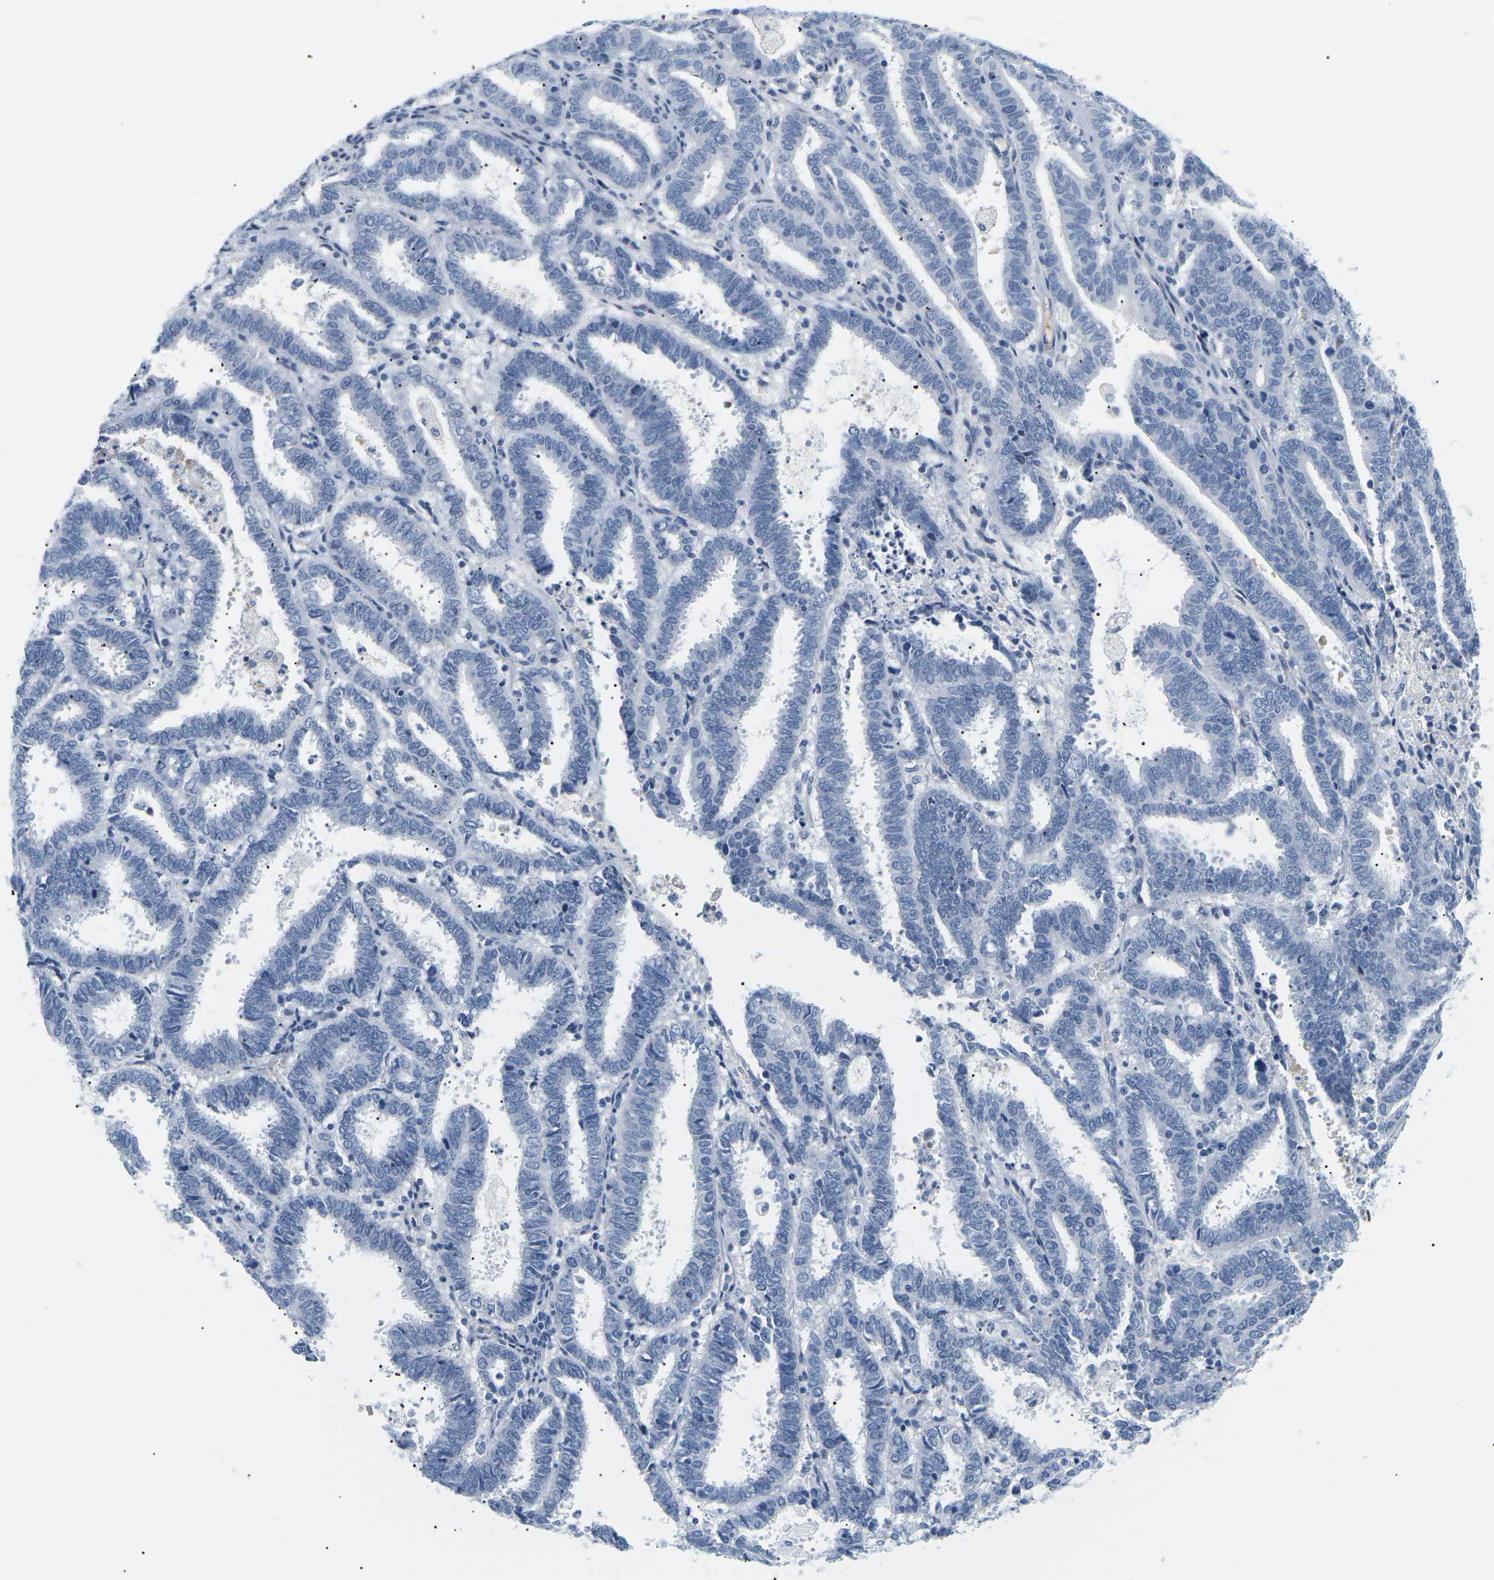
{"staining": {"intensity": "negative", "quantity": "none", "location": "none"}, "tissue": "endometrial cancer", "cell_type": "Tumor cells", "image_type": "cancer", "snomed": [{"axis": "morphology", "description": "Adenocarcinoma, NOS"}, {"axis": "topography", "description": "Uterus"}], "caption": "Histopathology image shows no significant protein staining in tumor cells of endometrial cancer (adenocarcinoma).", "gene": "APOB", "patient": {"sex": "female", "age": 83}}